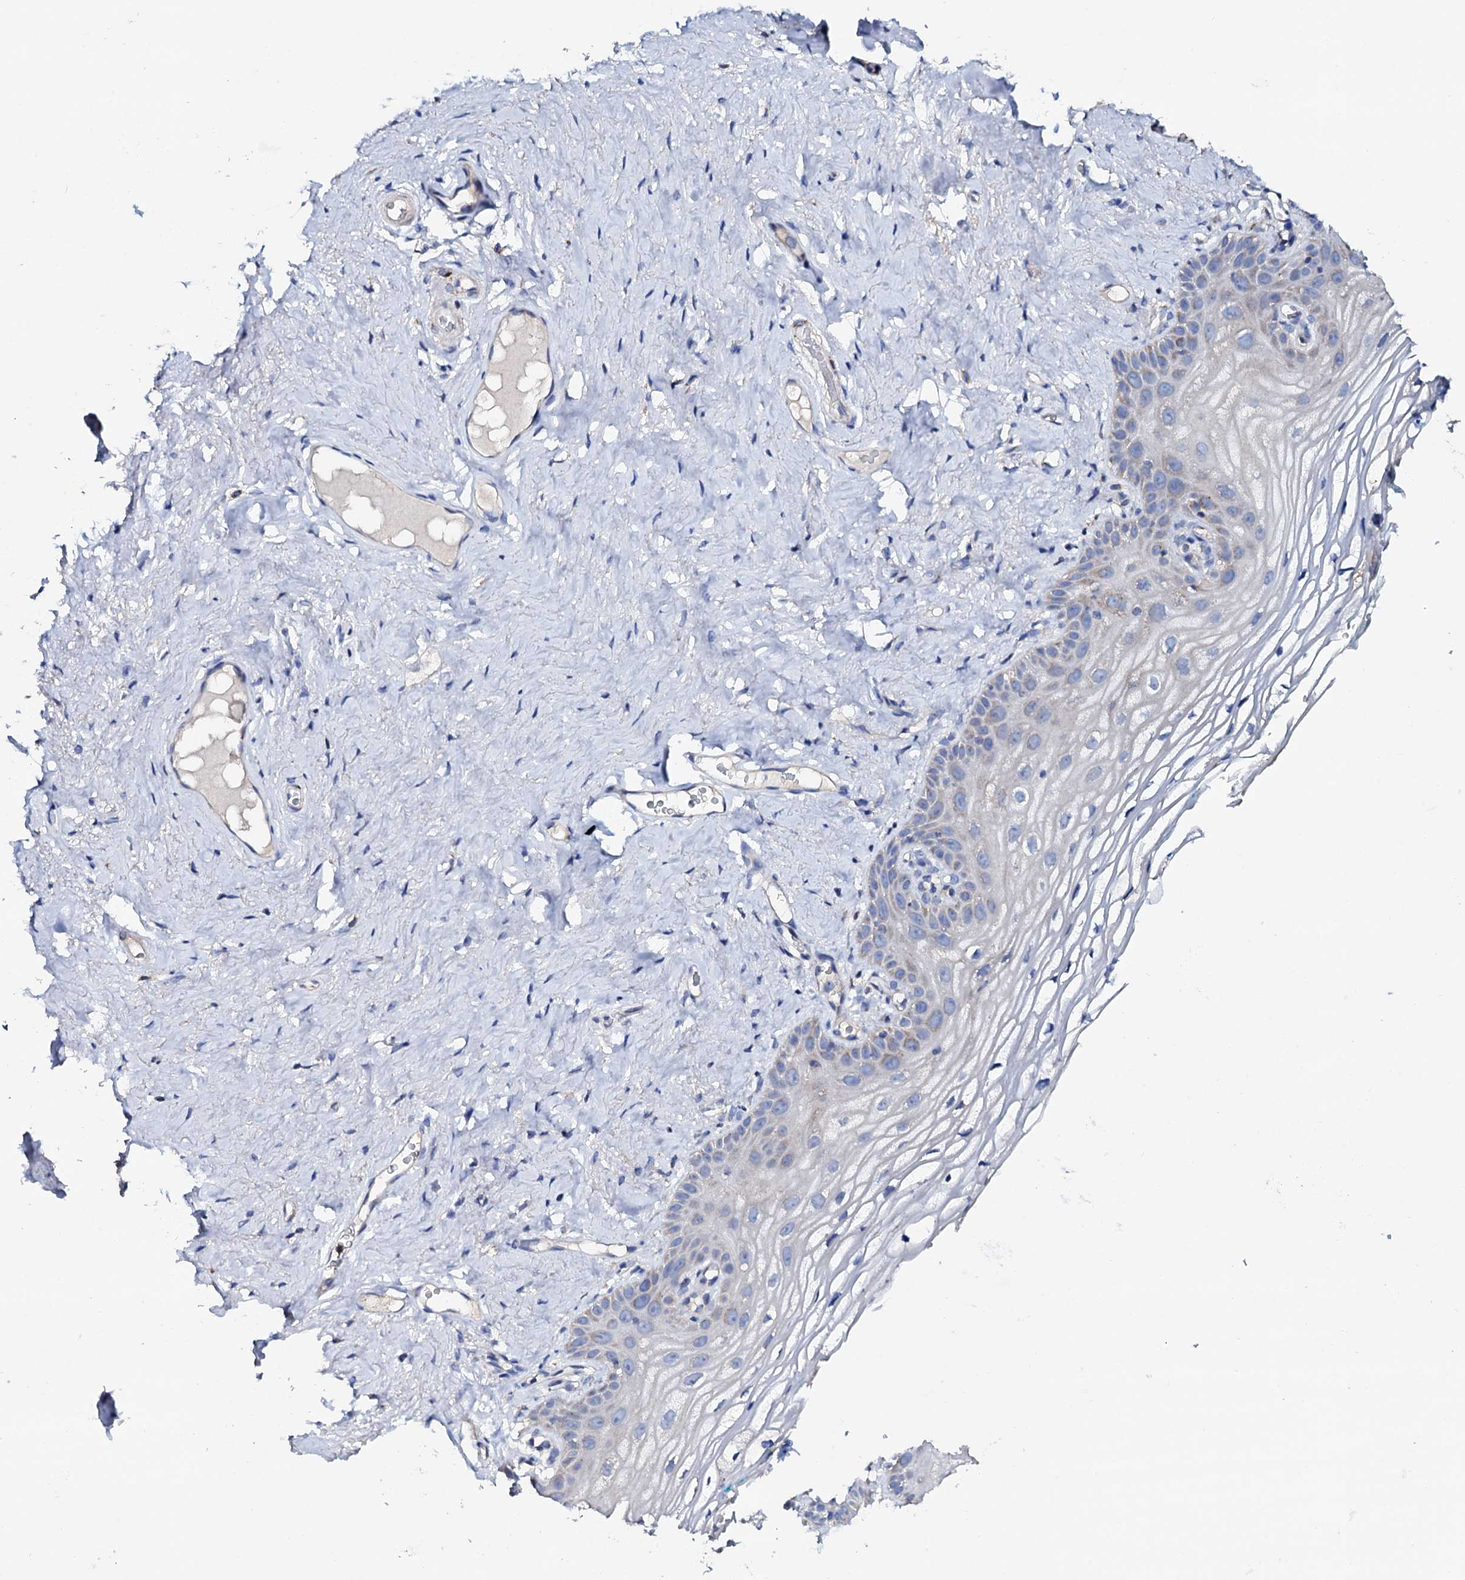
{"staining": {"intensity": "negative", "quantity": "none", "location": "none"}, "tissue": "vagina", "cell_type": "Squamous epithelial cells", "image_type": "normal", "snomed": [{"axis": "morphology", "description": "Normal tissue, NOS"}, {"axis": "topography", "description": "Vagina"}], "caption": "Squamous epithelial cells show no significant staining in unremarkable vagina. (Stains: DAB immunohistochemistry (IHC) with hematoxylin counter stain, Microscopy: brightfield microscopy at high magnification).", "gene": "TCAF2C", "patient": {"sex": "female", "age": 68}}